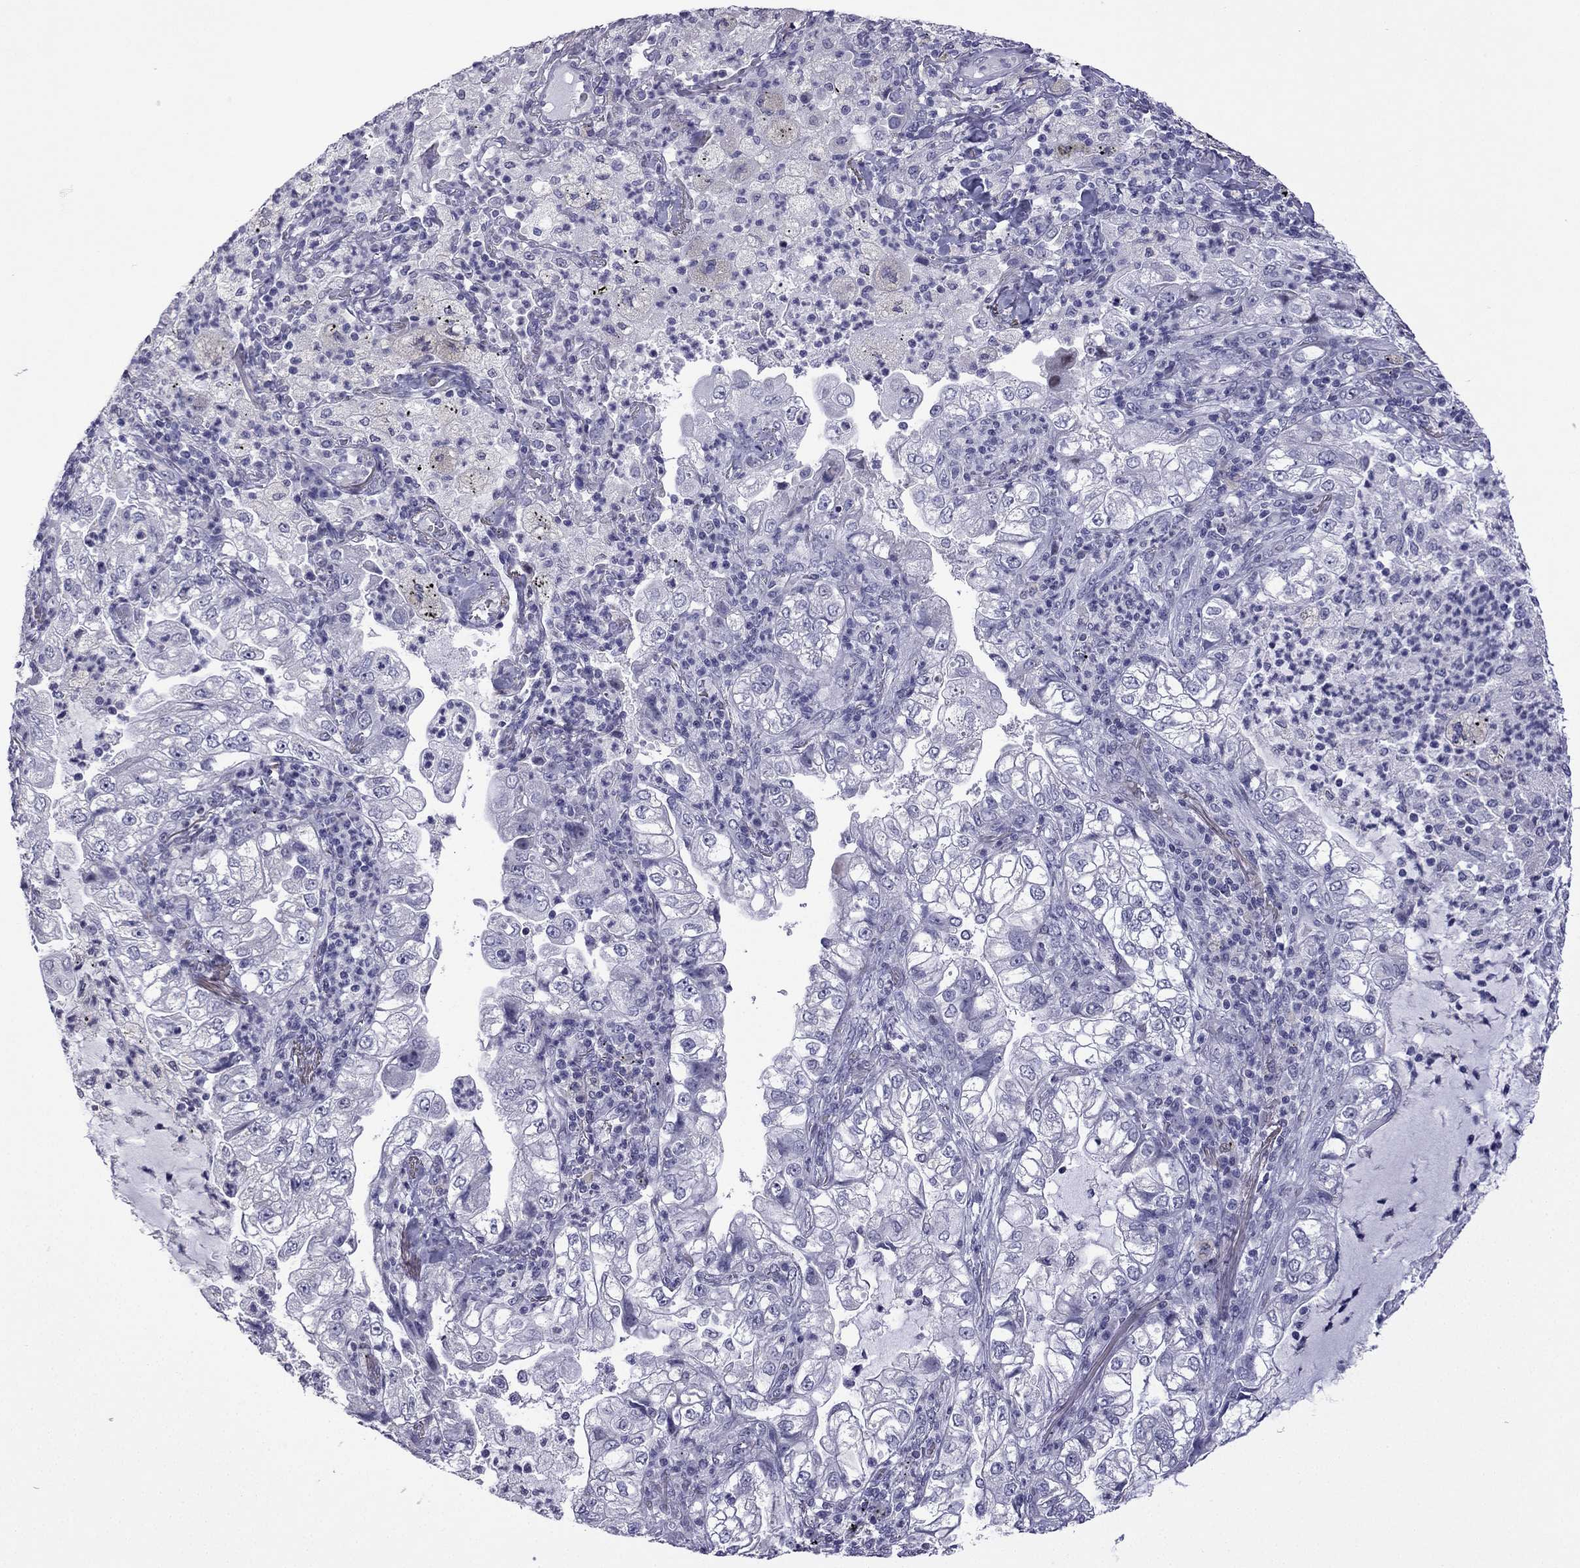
{"staining": {"intensity": "negative", "quantity": "none", "location": "none"}, "tissue": "lung cancer", "cell_type": "Tumor cells", "image_type": "cancer", "snomed": [{"axis": "morphology", "description": "Adenocarcinoma, NOS"}, {"axis": "topography", "description": "Lung"}], "caption": "Adenocarcinoma (lung) was stained to show a protein in brown. There is no significant expression in tumor cells. (Brightfield microscopy of DAB (3,3'-diaminobenzidine) immunohistochemistry (IHC) at high magnification).", "gene": "CFAP70", "patient": {"sex": "female", "age": 73}}